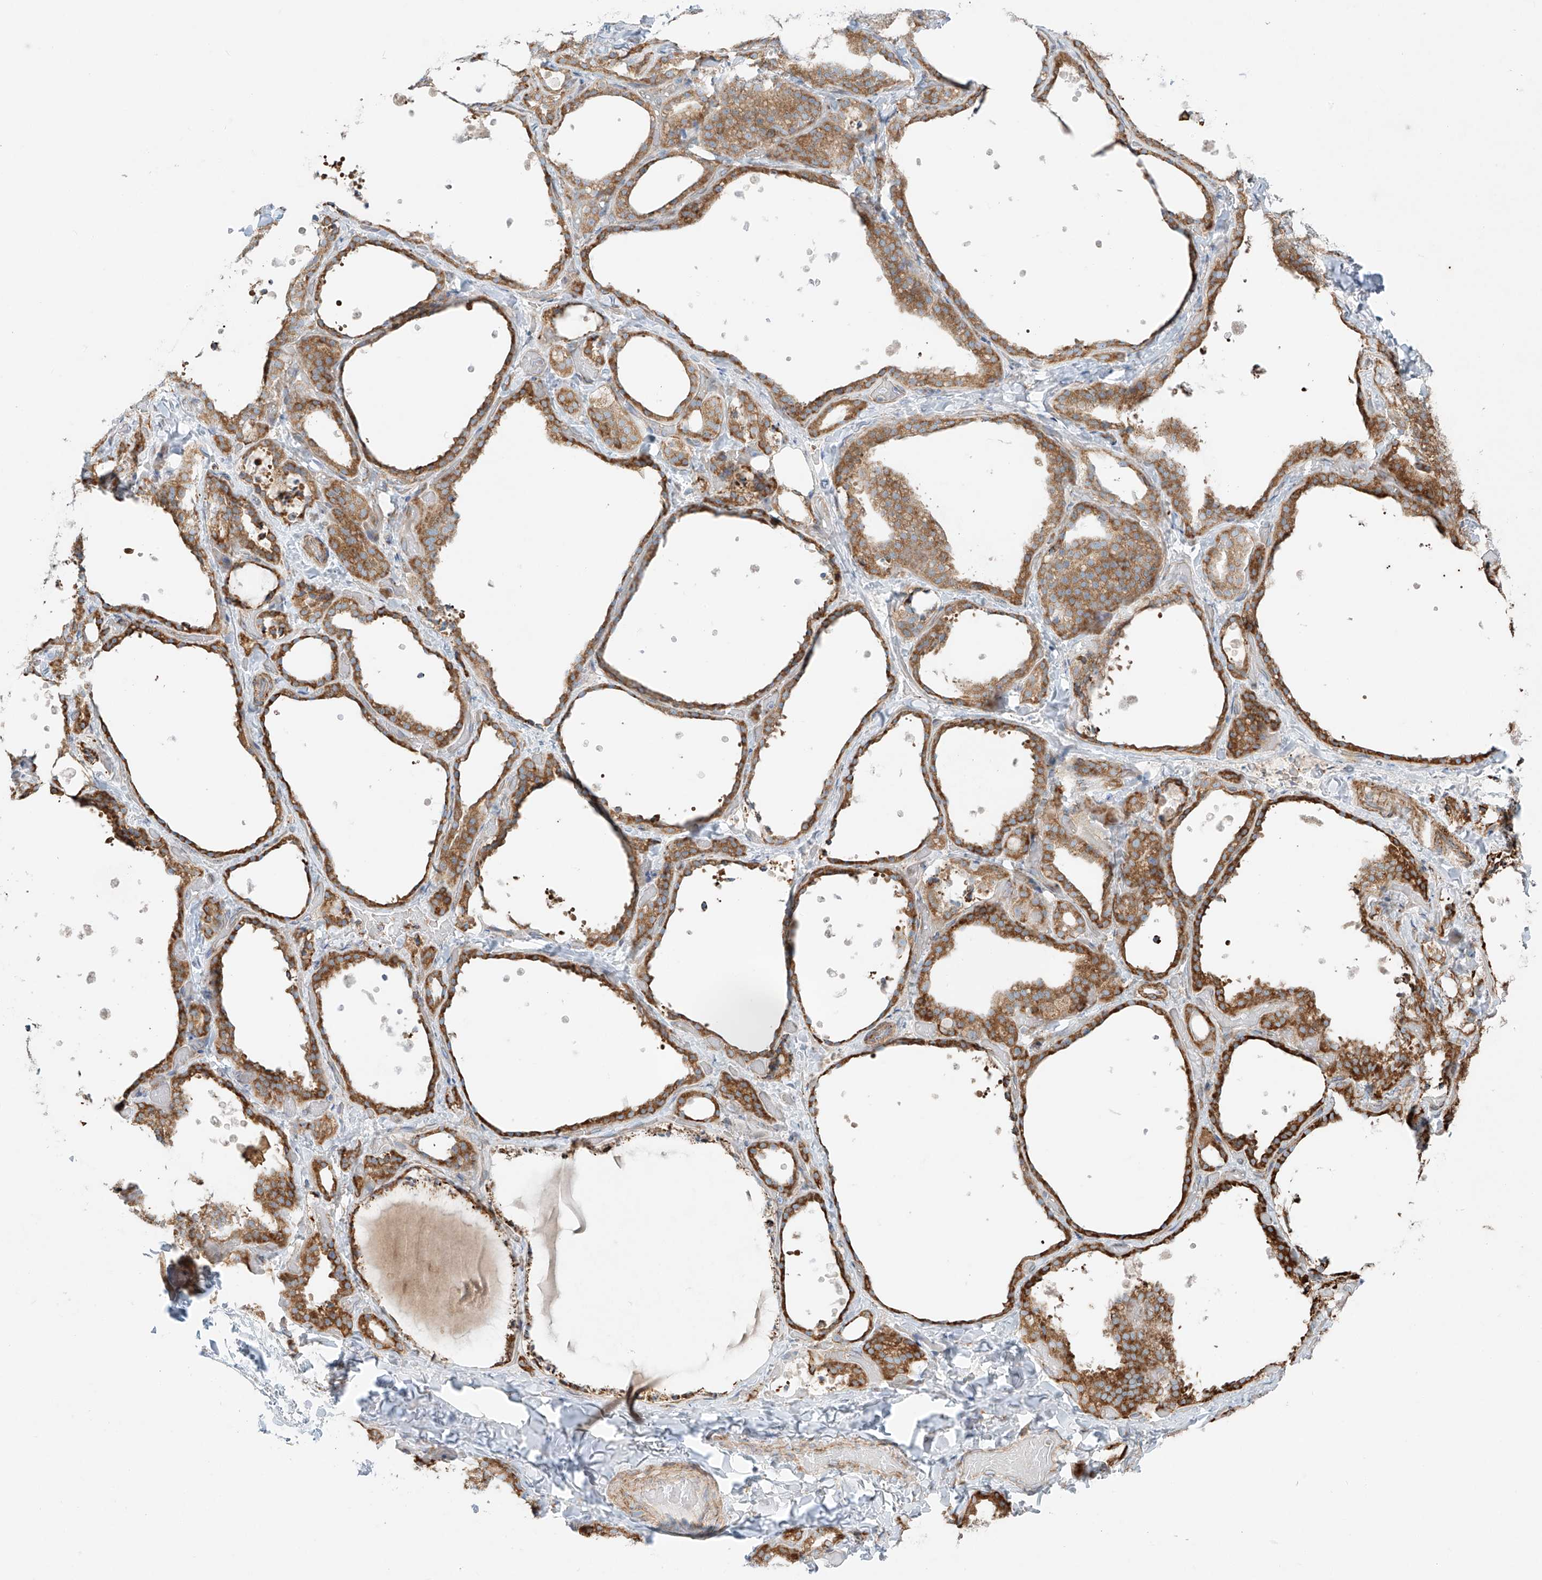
{"staining": {"intensity": "moderate", "quantity": ">75%", "location": "cytoplasmic/membranous"}, "tissue": "thyroid gland", "cell_type": "Glandular cells", "image_type": "normal", "snomed": [{"axis": "morphology", "description": "Normal tissue, NOS"}, {"axis": "topography", "description": "Thyroid gland"}], "caption": "Normal thyroid gland shows moderate cytoplasmic/membranous positivity in approximately >75% of glandular cells Using DAB (brown) and hematoxylin (blue) stains, captured at high magnification using brightfield microscopy..", "gene": "EIPR1", "patient": {"sex": "female", "age": 44}}